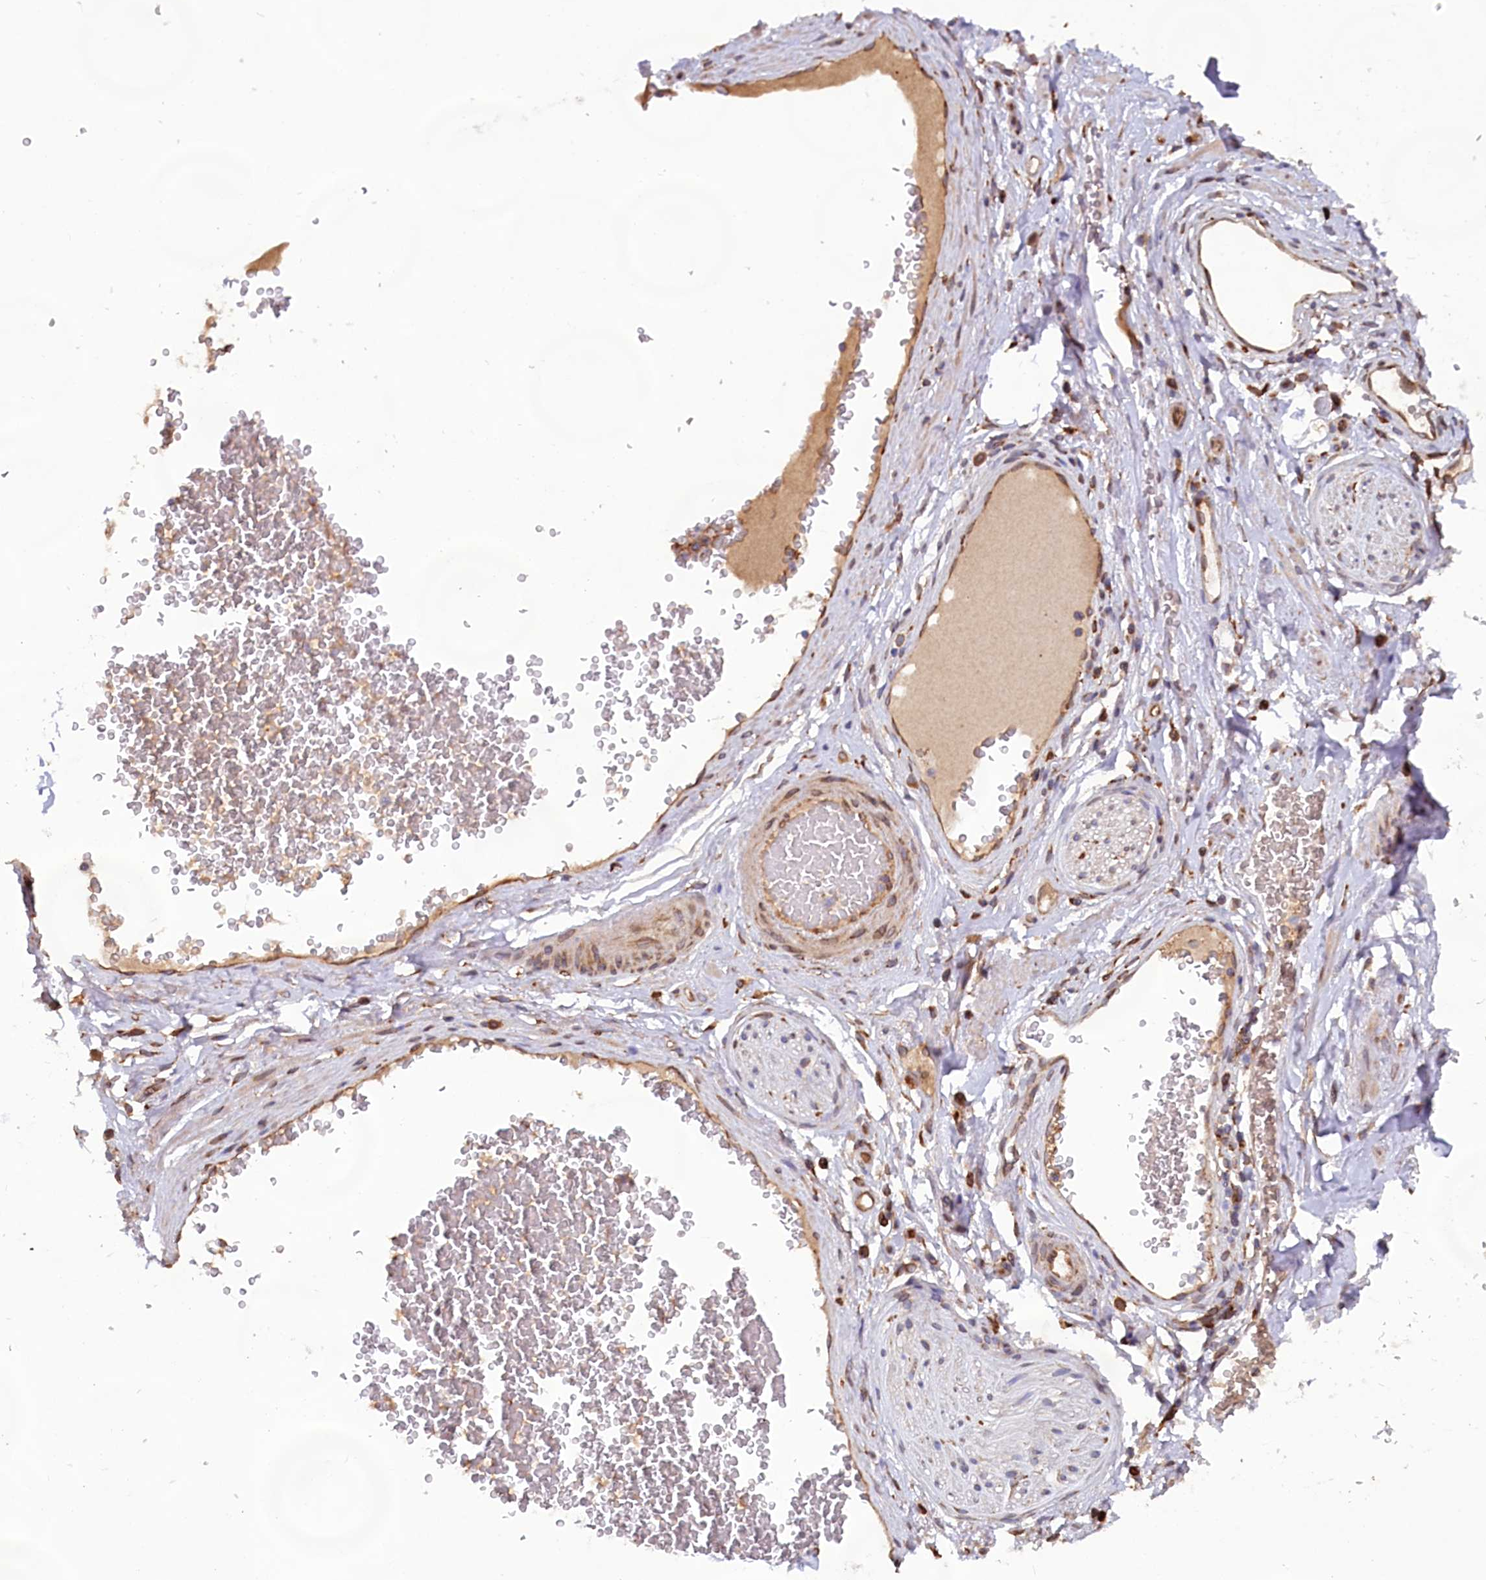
{"staining": {"intensity": "negative", "quantity": "none", "location": "none"}, "tissue": "adipose tissue", "cell_type": "Adipocytes", "image_type": "normal", "snomed": [{"axis": "morphology", "description": "Normal tissue, NOS"}, {"axis": "morphology", "description": "Adenocarcinoma, NOS"}, {"axis": "topography", "description": "Rectum"}, {"axis": "topography", "description": "Vagina"}, {"axis": "topography", "description": "Peripheral nerve tissue"}], "caption": "Human adipose tissue stained for a protein using IHC shows no positivity in adipocytes.", "gene": "TBC1D19", "patient": {"sex": "female", "age": 71}}